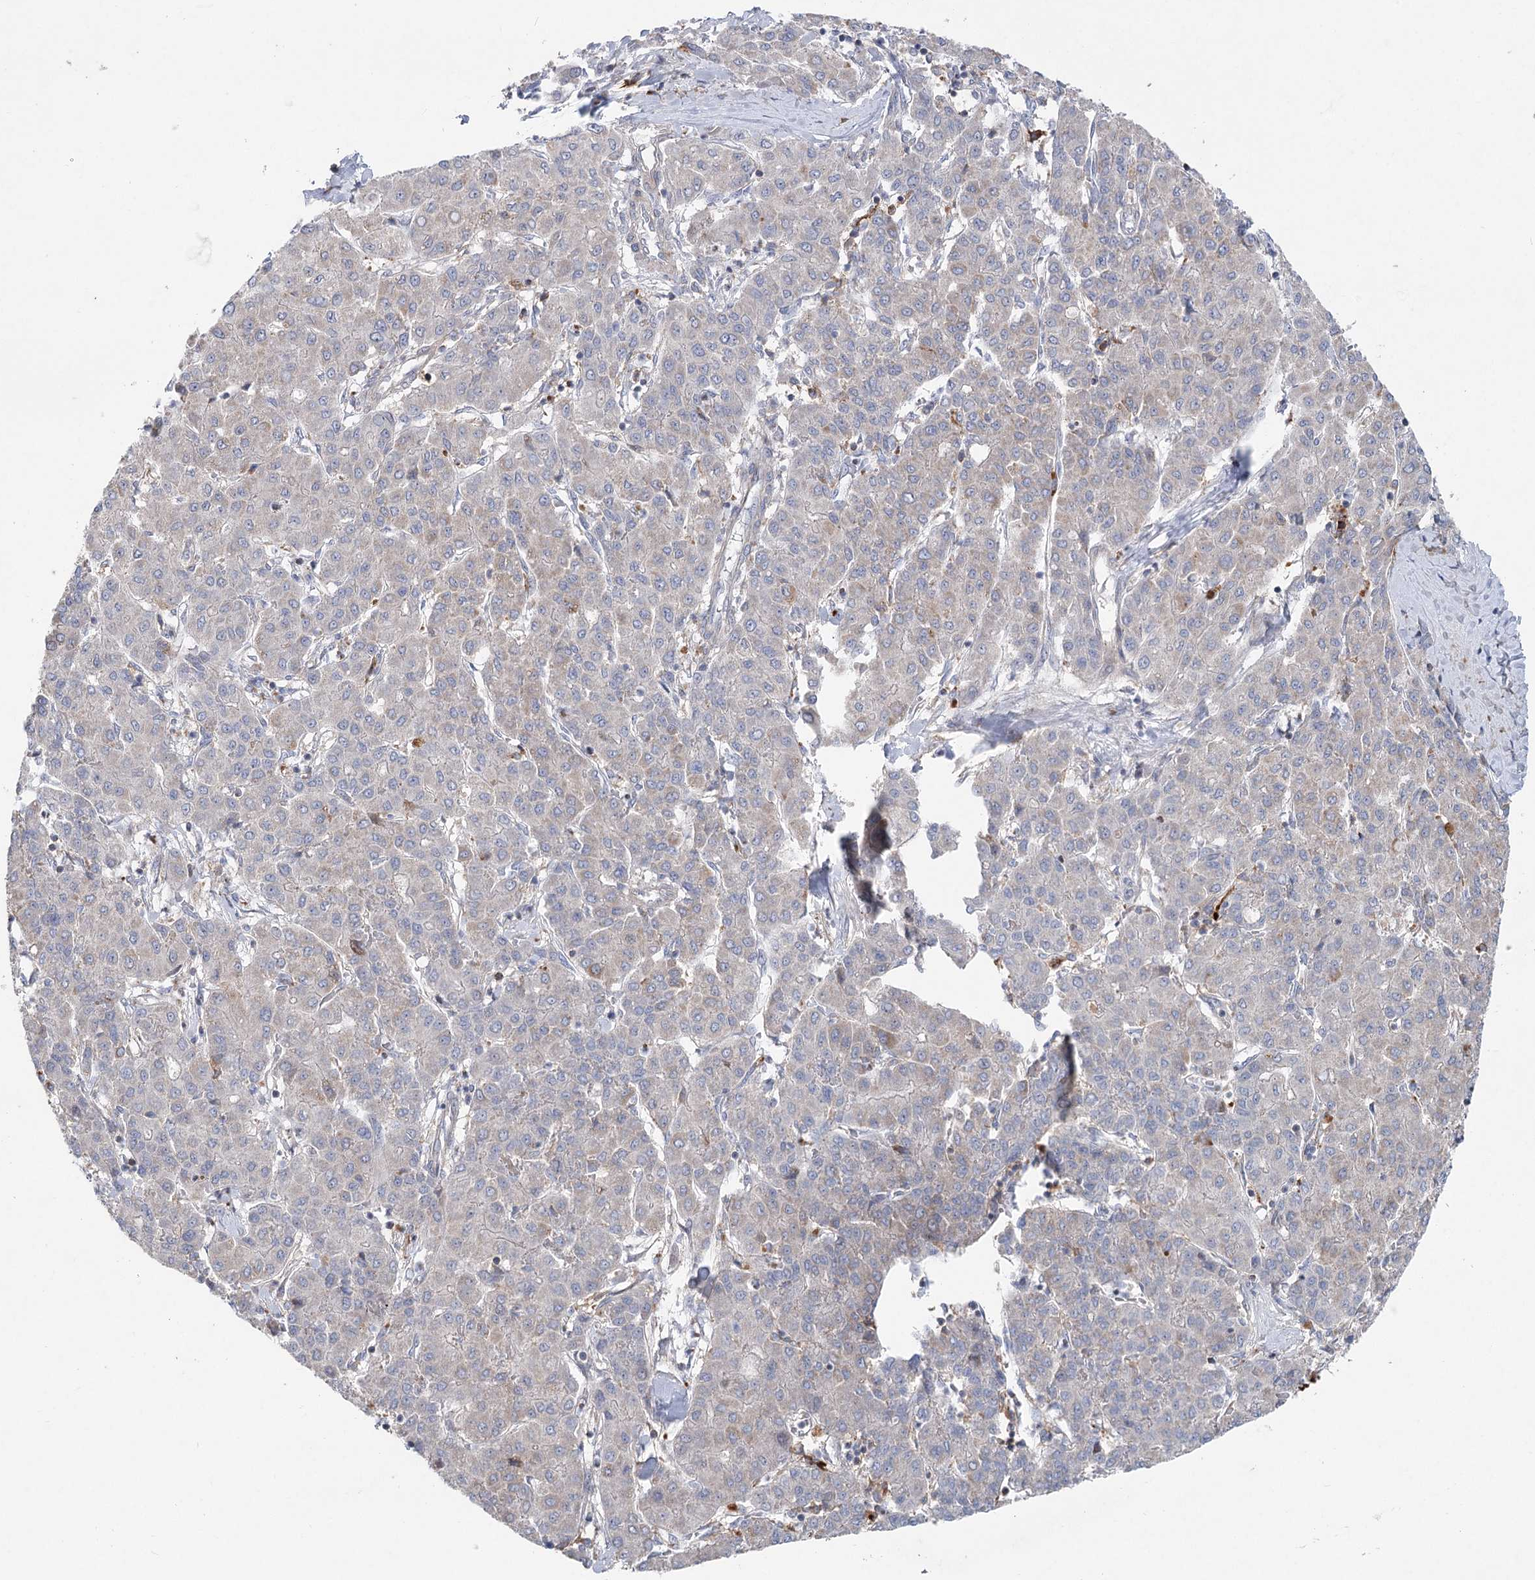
{"staining": {"intensity": "weak", "quantity": "<25%", "location": "cytoplasmic/membranous"}, "tissue": "liver cancer", "cell_type": "Tumor cells", "image_type": "cancer", "snomed": [{"axis": "morphology", "description": "Carcinoma, Hepatocellular, NOS"}, {"axis": "topography", "description": "Liver"}], "caption": "Liver hepatocellular carcinoma stained for a protein using IHC exhibits no staining tumor cells.", "gene": "SCN11A", "patient": {"sex": "male", "age": 65}}